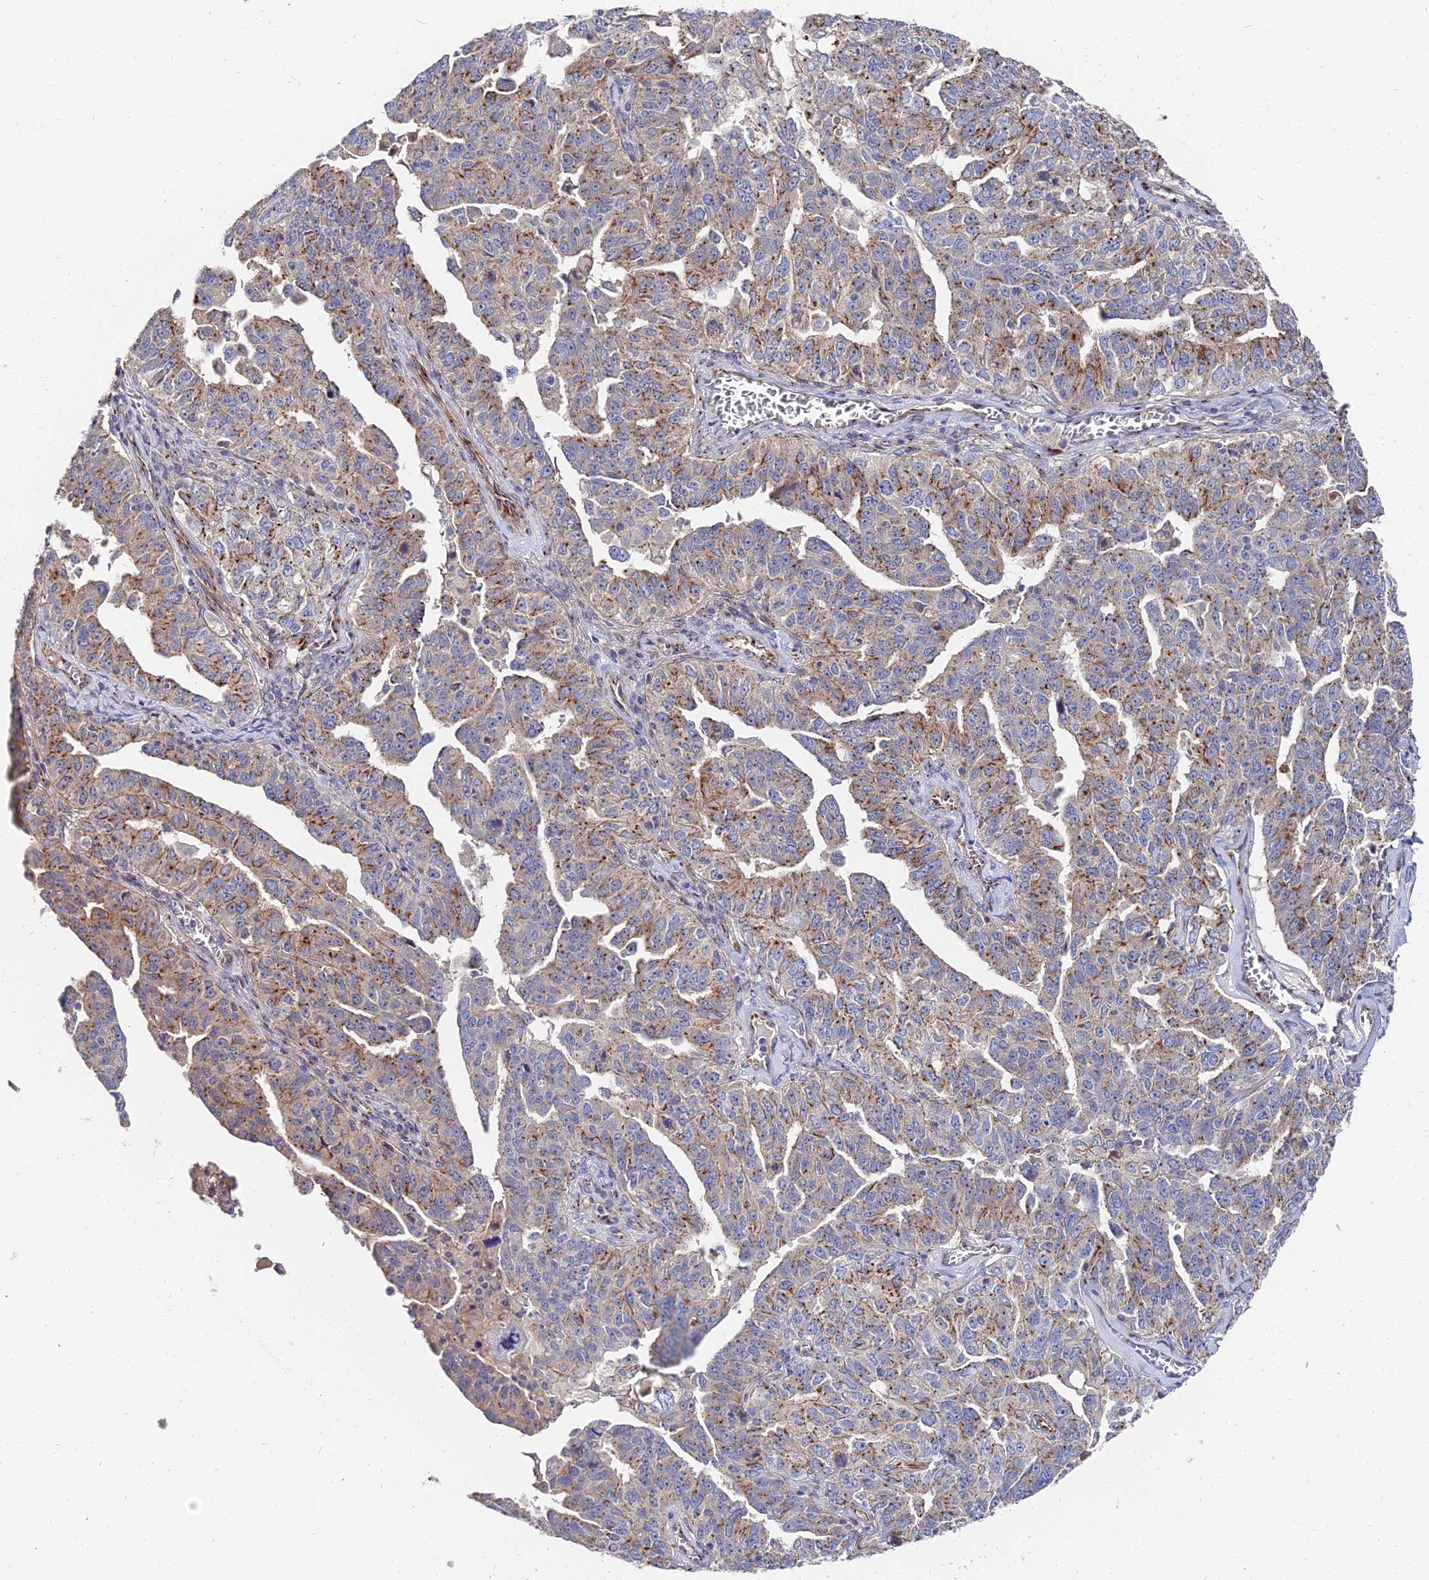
{"staining": {"intensity": "moderate", "quantity": ">75%", "location": "cytoplasmic/membranous"}, "tissue": "ovarian cancer", "cell_type": "Tumor cells", "image_type": "cancer", "snomed": [{"axis": "morphology", "description": "Carcinoma, endometroid"}, {"axis": "topography", "description": "Ovary"}], "caption": "This is an image of immunohistochemistry (IHC) staining of endometroid carcinoma (ovarian), which shows moderate expression in the cytoplasmic/membranous of tumor cells.", "gene": "BORCS8", "patient": {"sex": "female", "age": 62}}